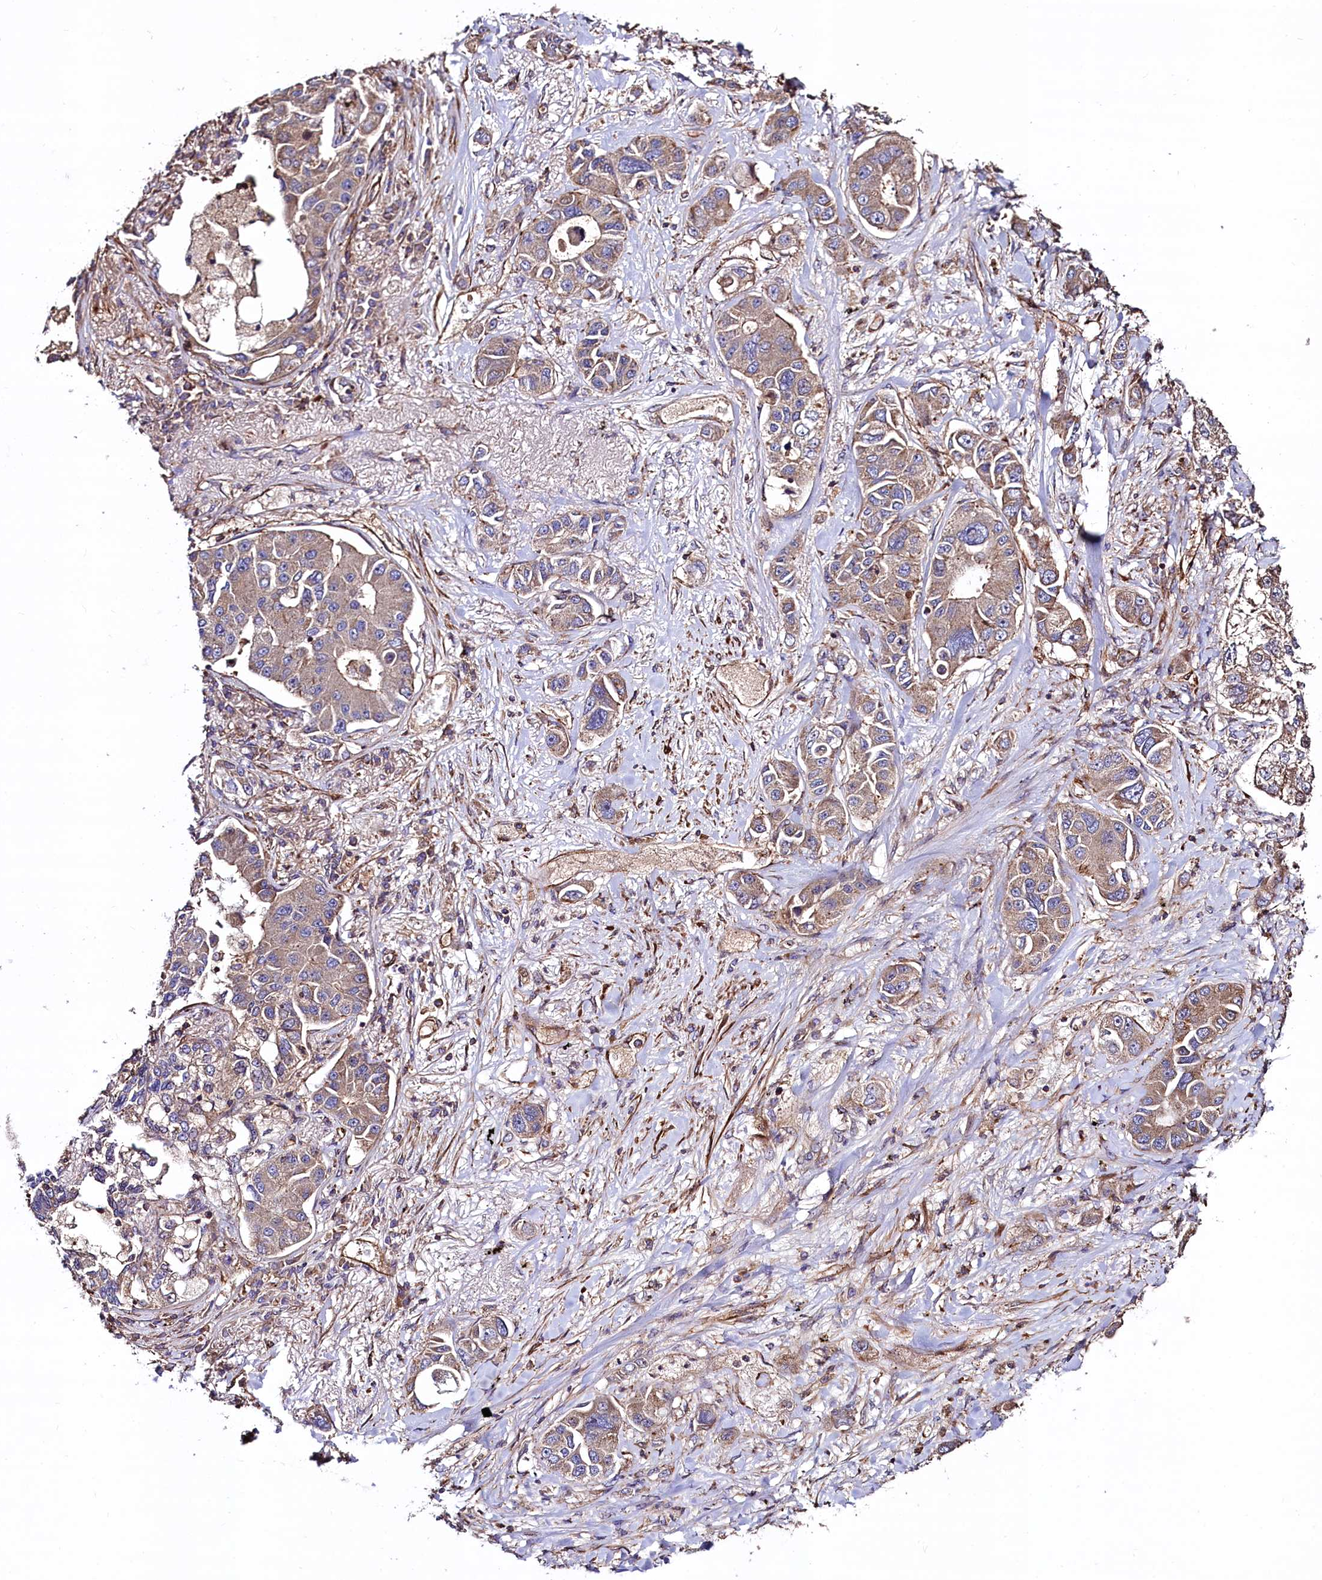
{"staining": {"intensity": "moderate", "quantity": ">75%", "location": "cytoplasmic/membranous"}, "tissue": "lung cancer", "cell_type": "Tumor cells", "image_type": "cancer", "snomed": [{"axis": "morphology", "description": "Adenocarcinoma, NOS"}, {"axis": "topography", "description": "Lung"}], "caption": "Immunohistochemical staining of lung cancer demonstrates medium levels of moderate cytoplasmic/membranous protein staining in about >75% of tumor cells.", "gene": "KLHDC4", "patient": {"sex": "male", "age": 49}}